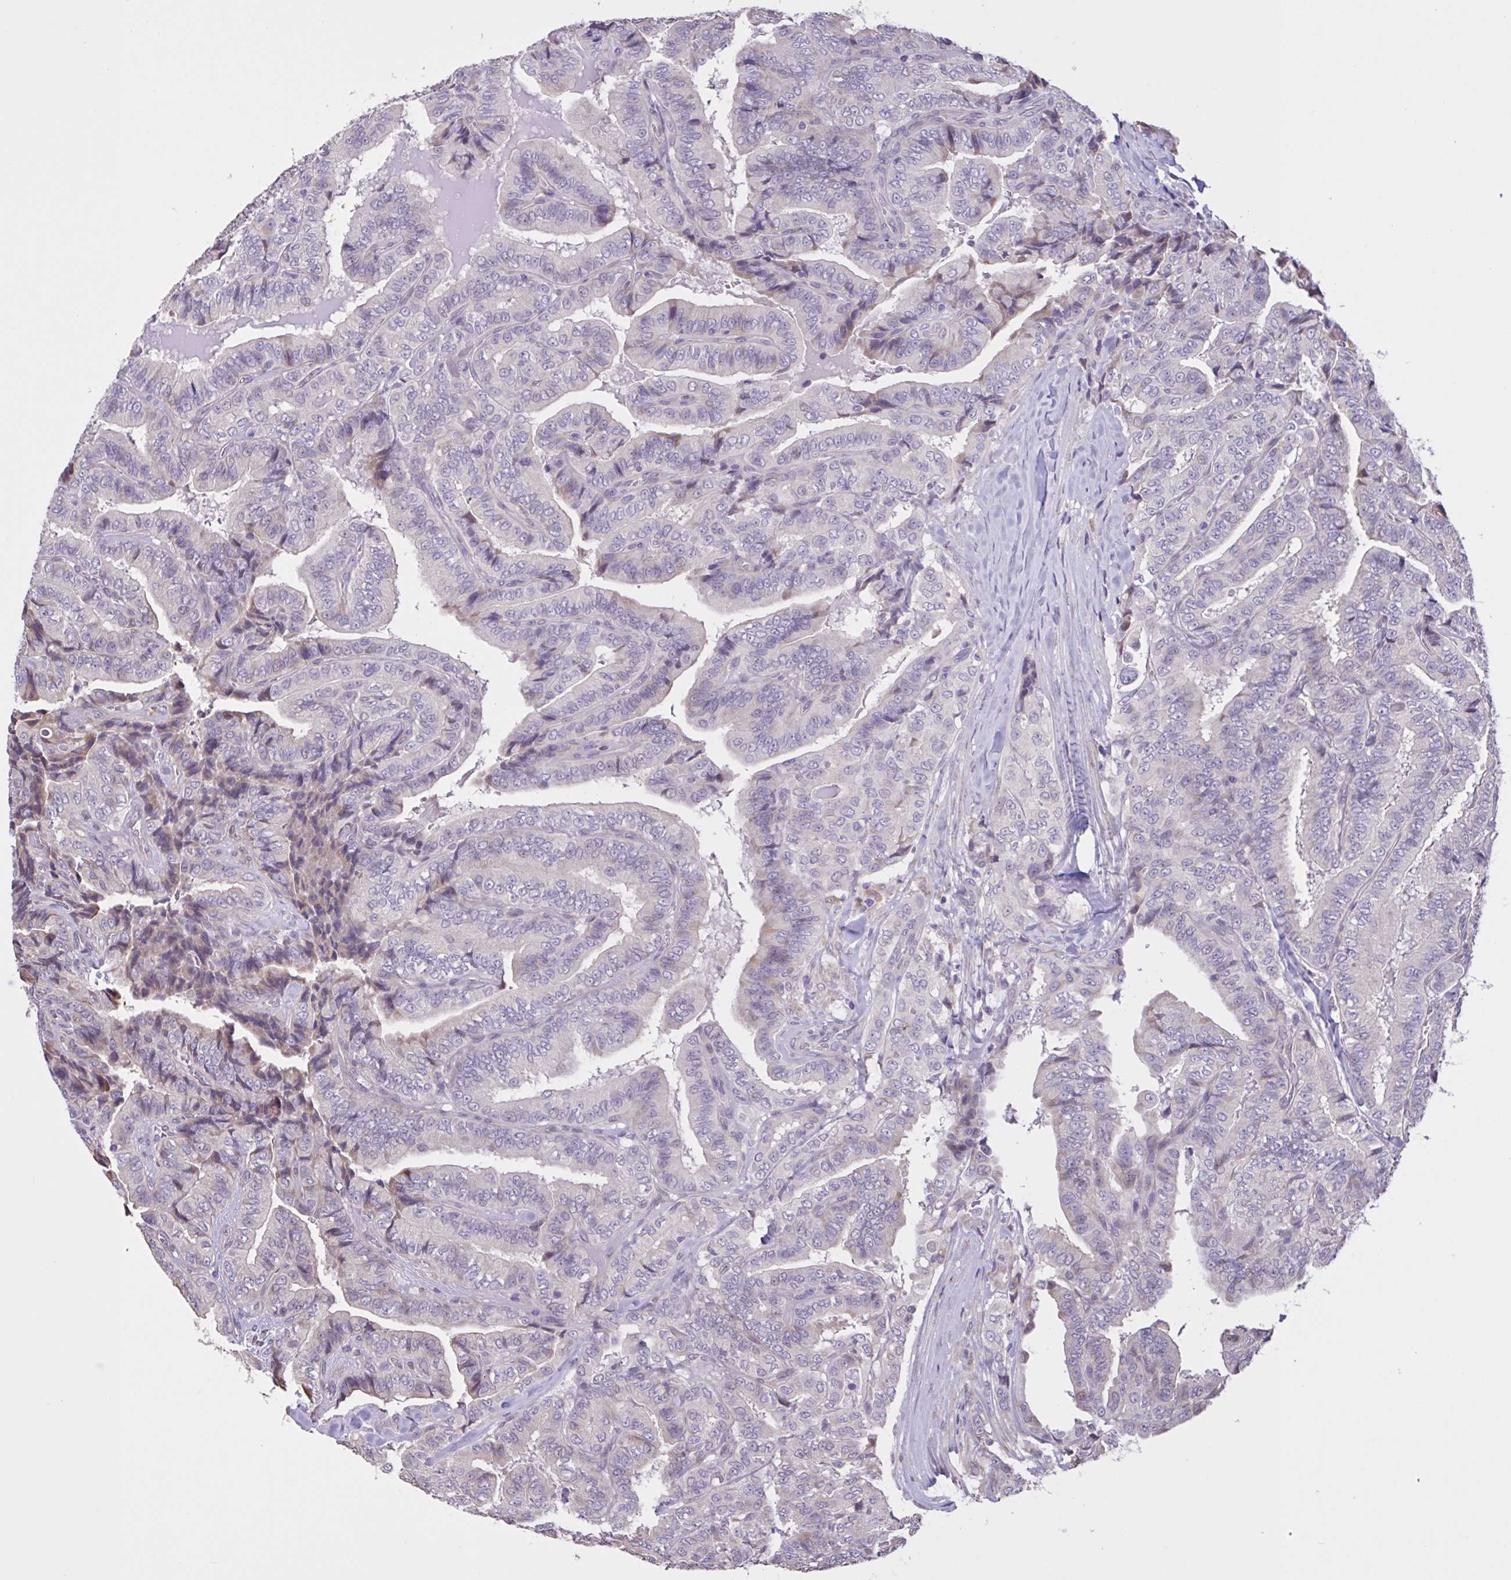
{"staining": {"intensity": "weak", "quantity": "<25%", "location": "cytoplasmic/membranous"}, "tissue": "thyroid cancer", "cell_type": "Tumor cells", "image_type": "cancer", "snomed": [{"axis": "morphology", "description": "Papillary adenocarcinoma, NOS"}, {"axis": "topography", "description": "Thyroid gland"}], "caption": "IHC photomicrograph of neoplastic tissue: human thyroid papillary adenocarcinoma stained with DAB demonstrates no significant protein expression in tumor cells. (Stains: DAB immunohistochemistry (IHC) with hematoxylin counter stain, Microscopy: brightfield microscopy at high magnification).", "gene": "MRGPRX2", "patient": {"sex": "male", "age": 61}}